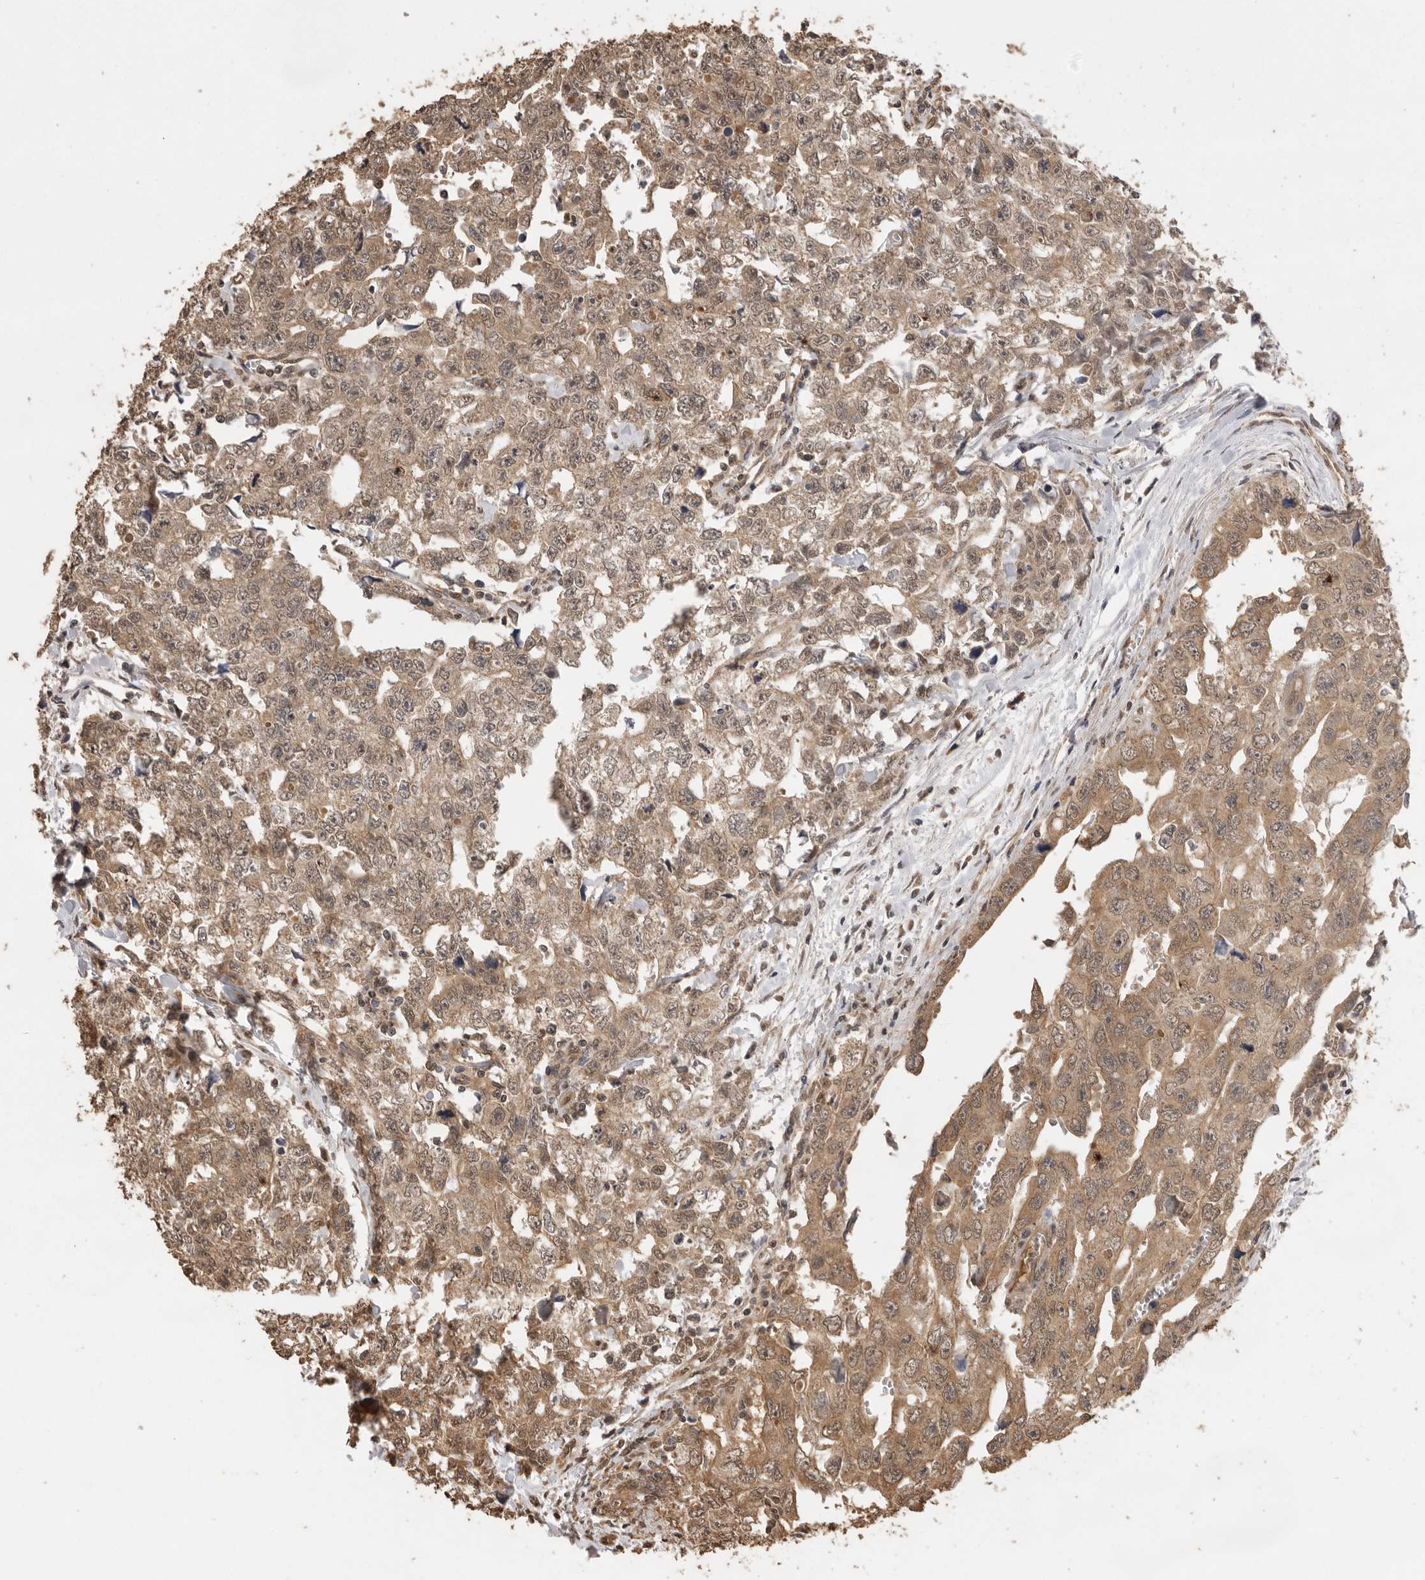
{"staining": {"intensity": "moderate", "quantity": ">75%", "location": "cytoplasmic/membranous,nuclear"}, "tissue": "testis cancer", "cell_type": "Tumor cells", "image_type": "cancer", "snomed": [{"axis": "morphology", "description": "Carcinoma, Embryonal, NOS"}, {"axis": "topography", "description": "Testis"}], "caption": "The photomicrograph shows staining of testis embryonal carcinoma, revealing moderate cytoplasmic/membranous and nuclear protein staining (brown color) within tumor cells.", "gene": "JAG2", "patient": {"sex": "male", "age": 28}}